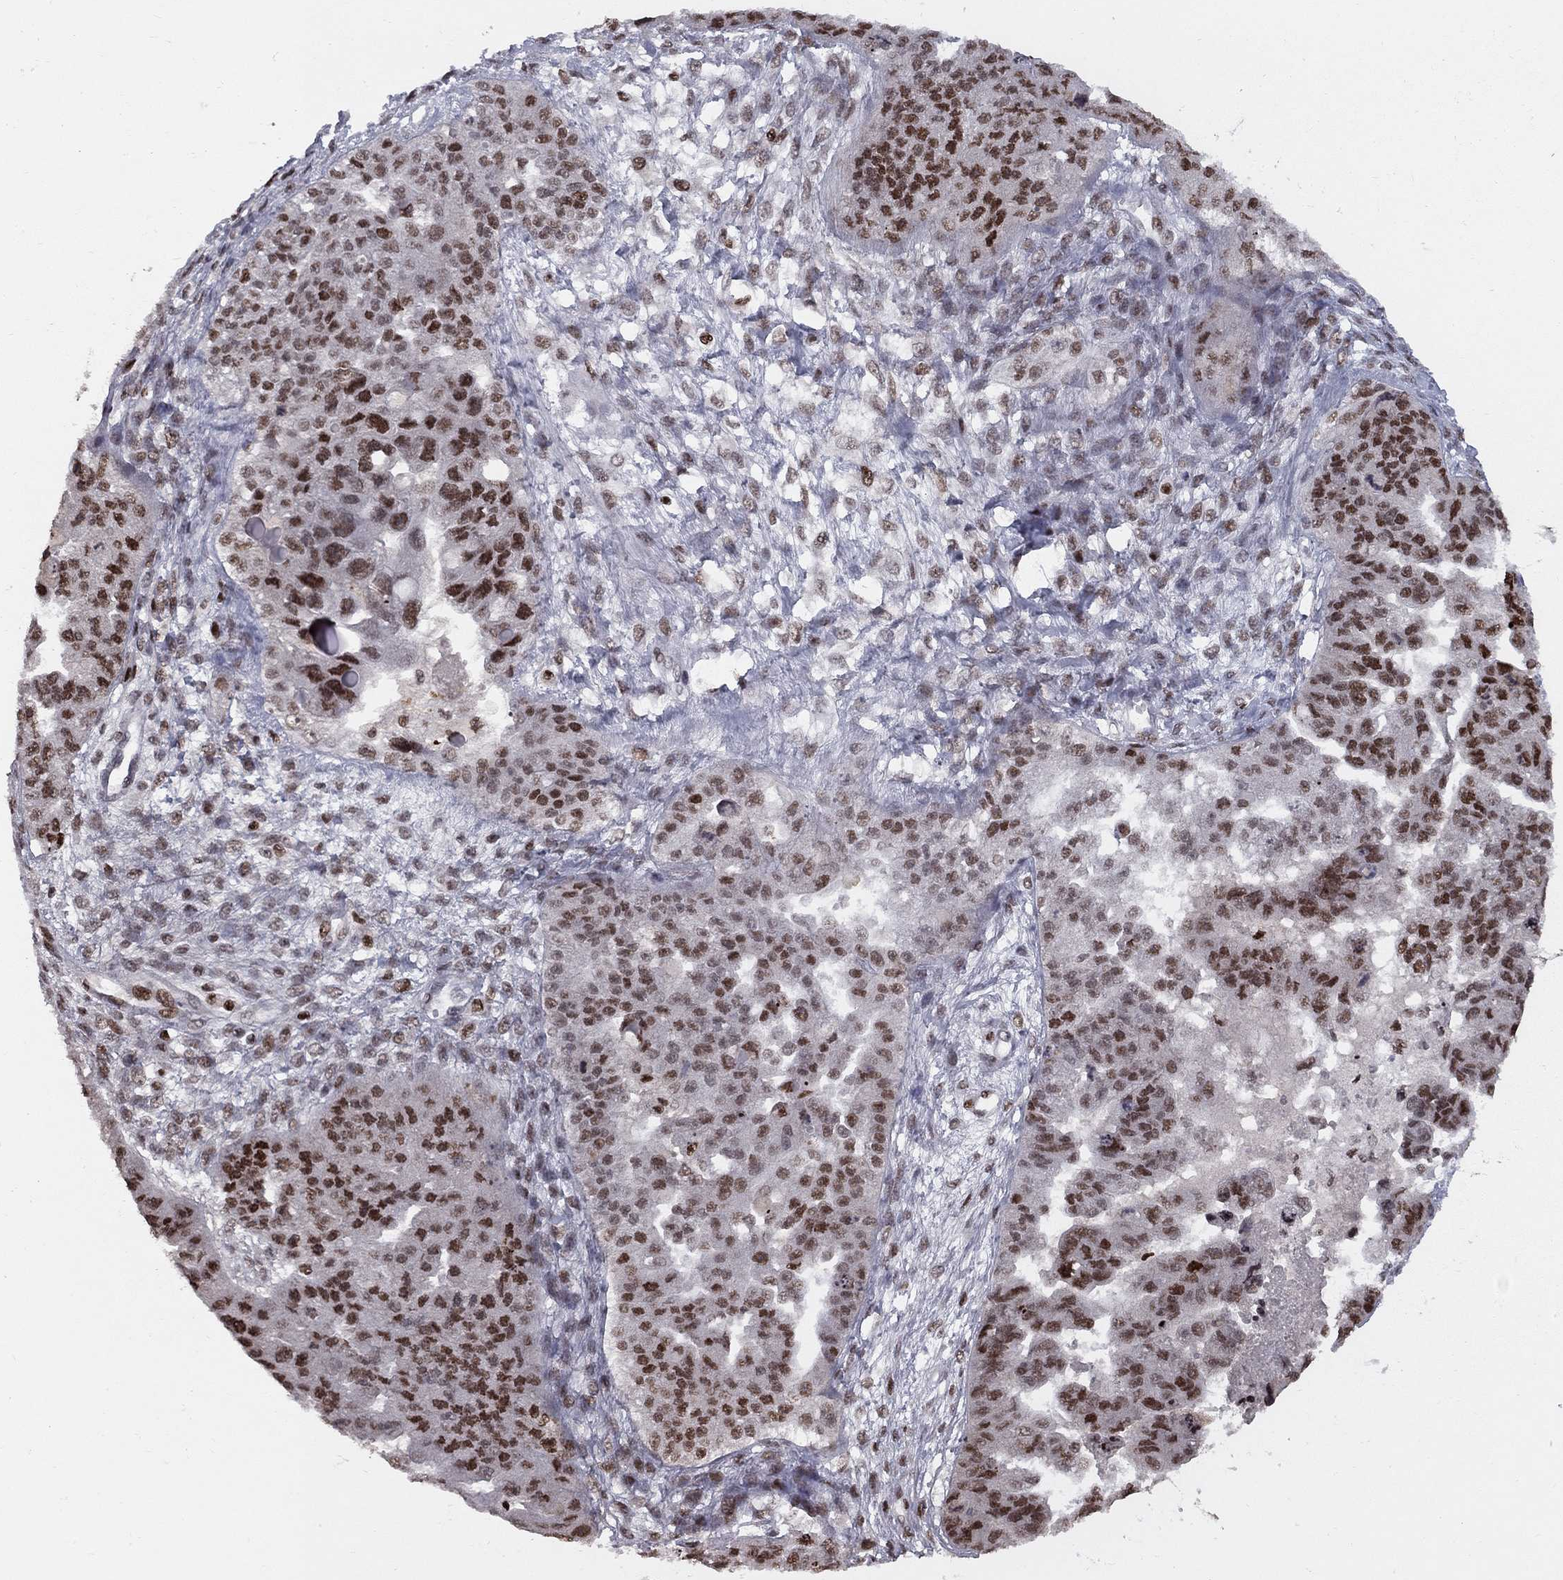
{"staining": {"intensity": "strong", "quantity": "25%-75%", "location": "nuclear"}, "tissue": "ovarian cancer", "cell_type": "Tumor cells", "image_type": "cancer", "snomed": [{"axis": "morphology", "description": "Cystadenocarcinoma, serous, NOS"}, {"axis": "topography", "description": "Ovary"}], "caption": "This micrograph reveals immunohistochemistry (IHC) staining of ovarian serous cystadenocarcinoma, with high strong nuclear expression in about 25%-75% of tumor cells.", "gene": "RNASEH2C", "patient": {"sex": "female", "age": 58}}